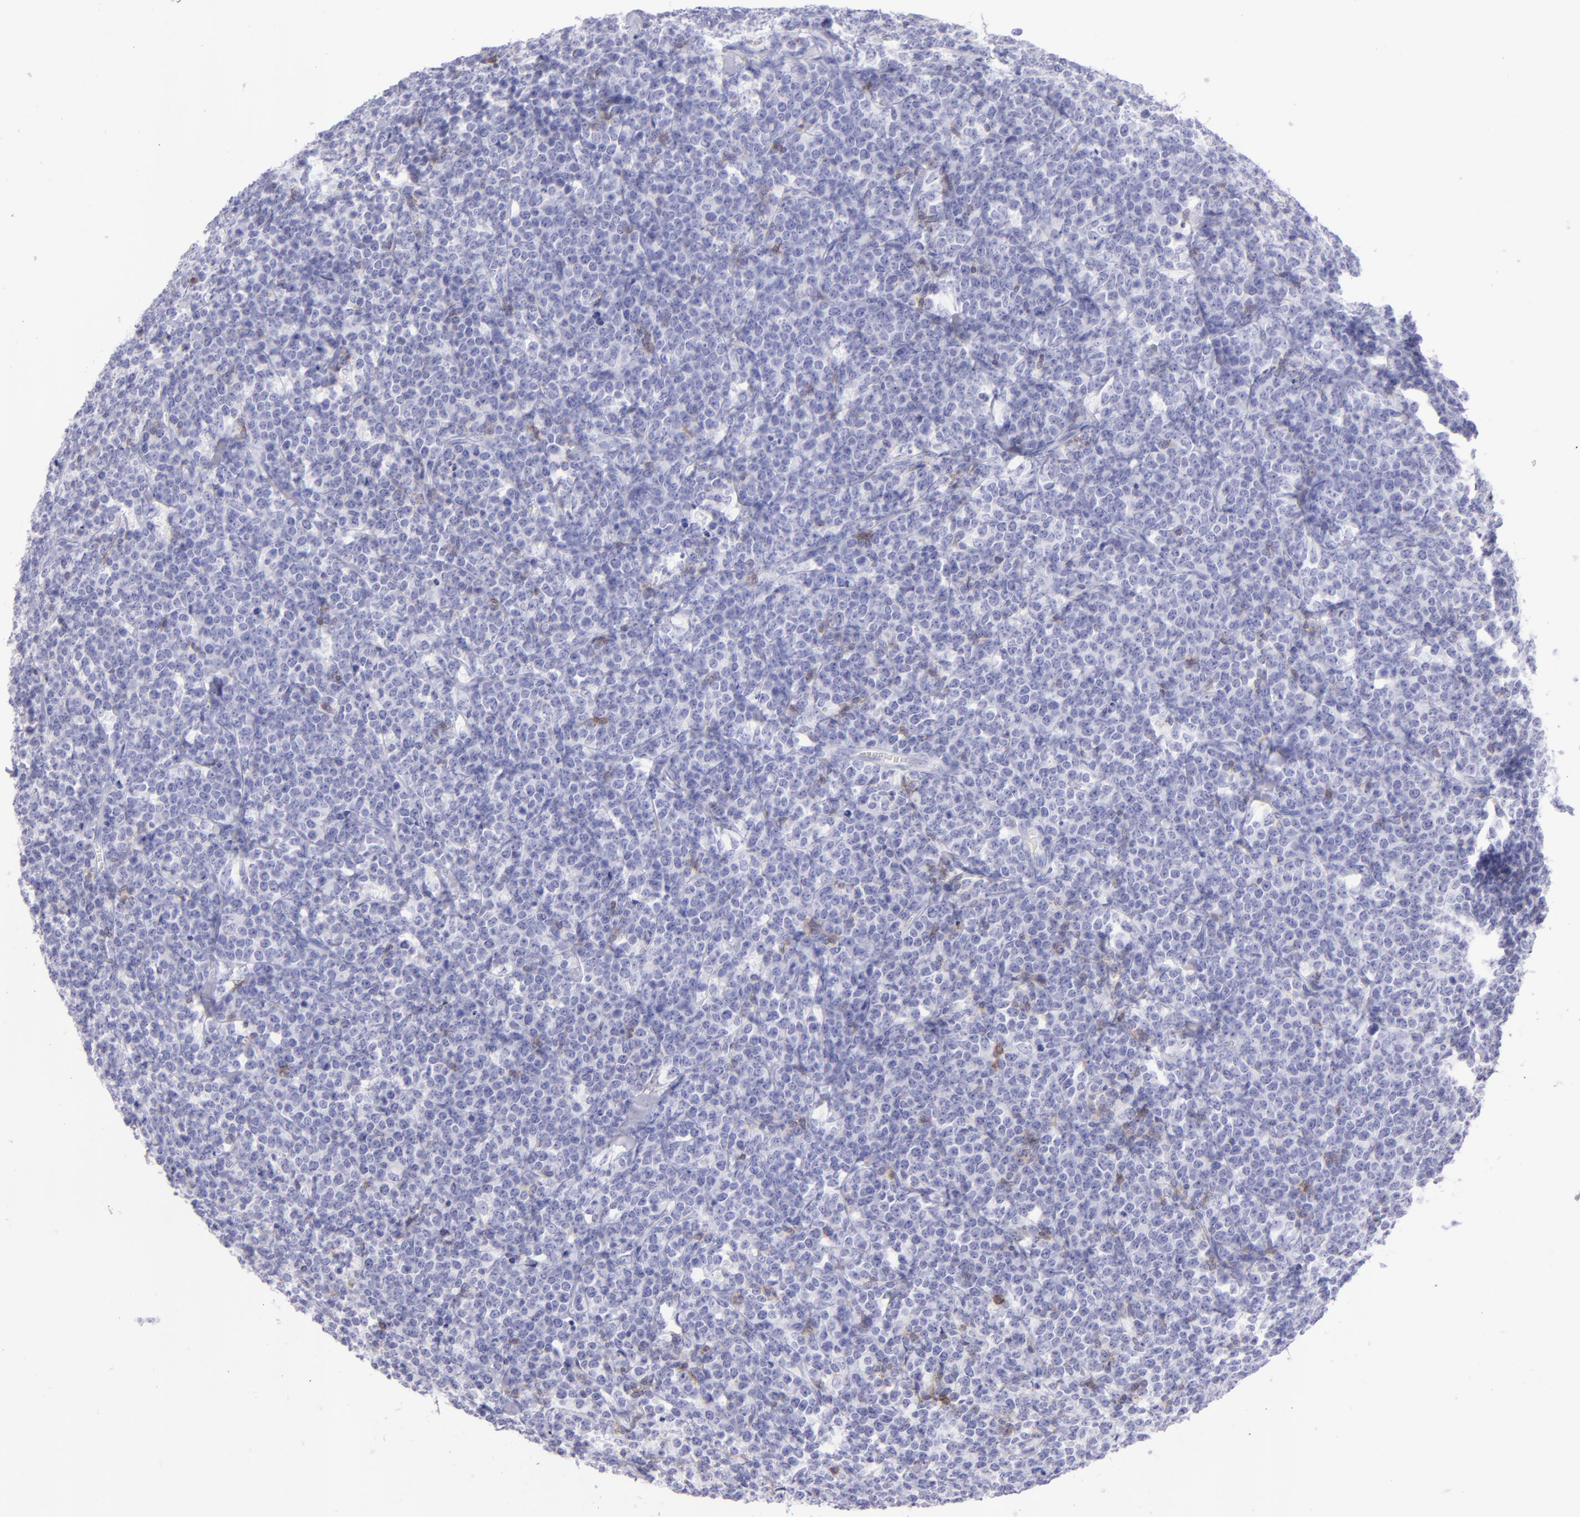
{"staining": {"intensity": "weak", "quantity": "<25%", "location": "cytoplasmic/membranous"}, "tissue": "lymphoma", "cell_type": "Tumor cells", "image_type": "cancer", "snomed": [{"axis": "morphology", "description": "Malignant lymphoma, non-Hodgkin's type, High grade"}, {"axis": "topography", "description": "Small intestine"}, {"axis": "topography", "description": "Colon"}], "caption": "Photomicrograph shows no protein expression in tumor cells of malignant lymphoma, non-Hodgkin's type (high-grade) tissue.", "gene": "CD69", "patient": {"sex": "male", "age": 8}}